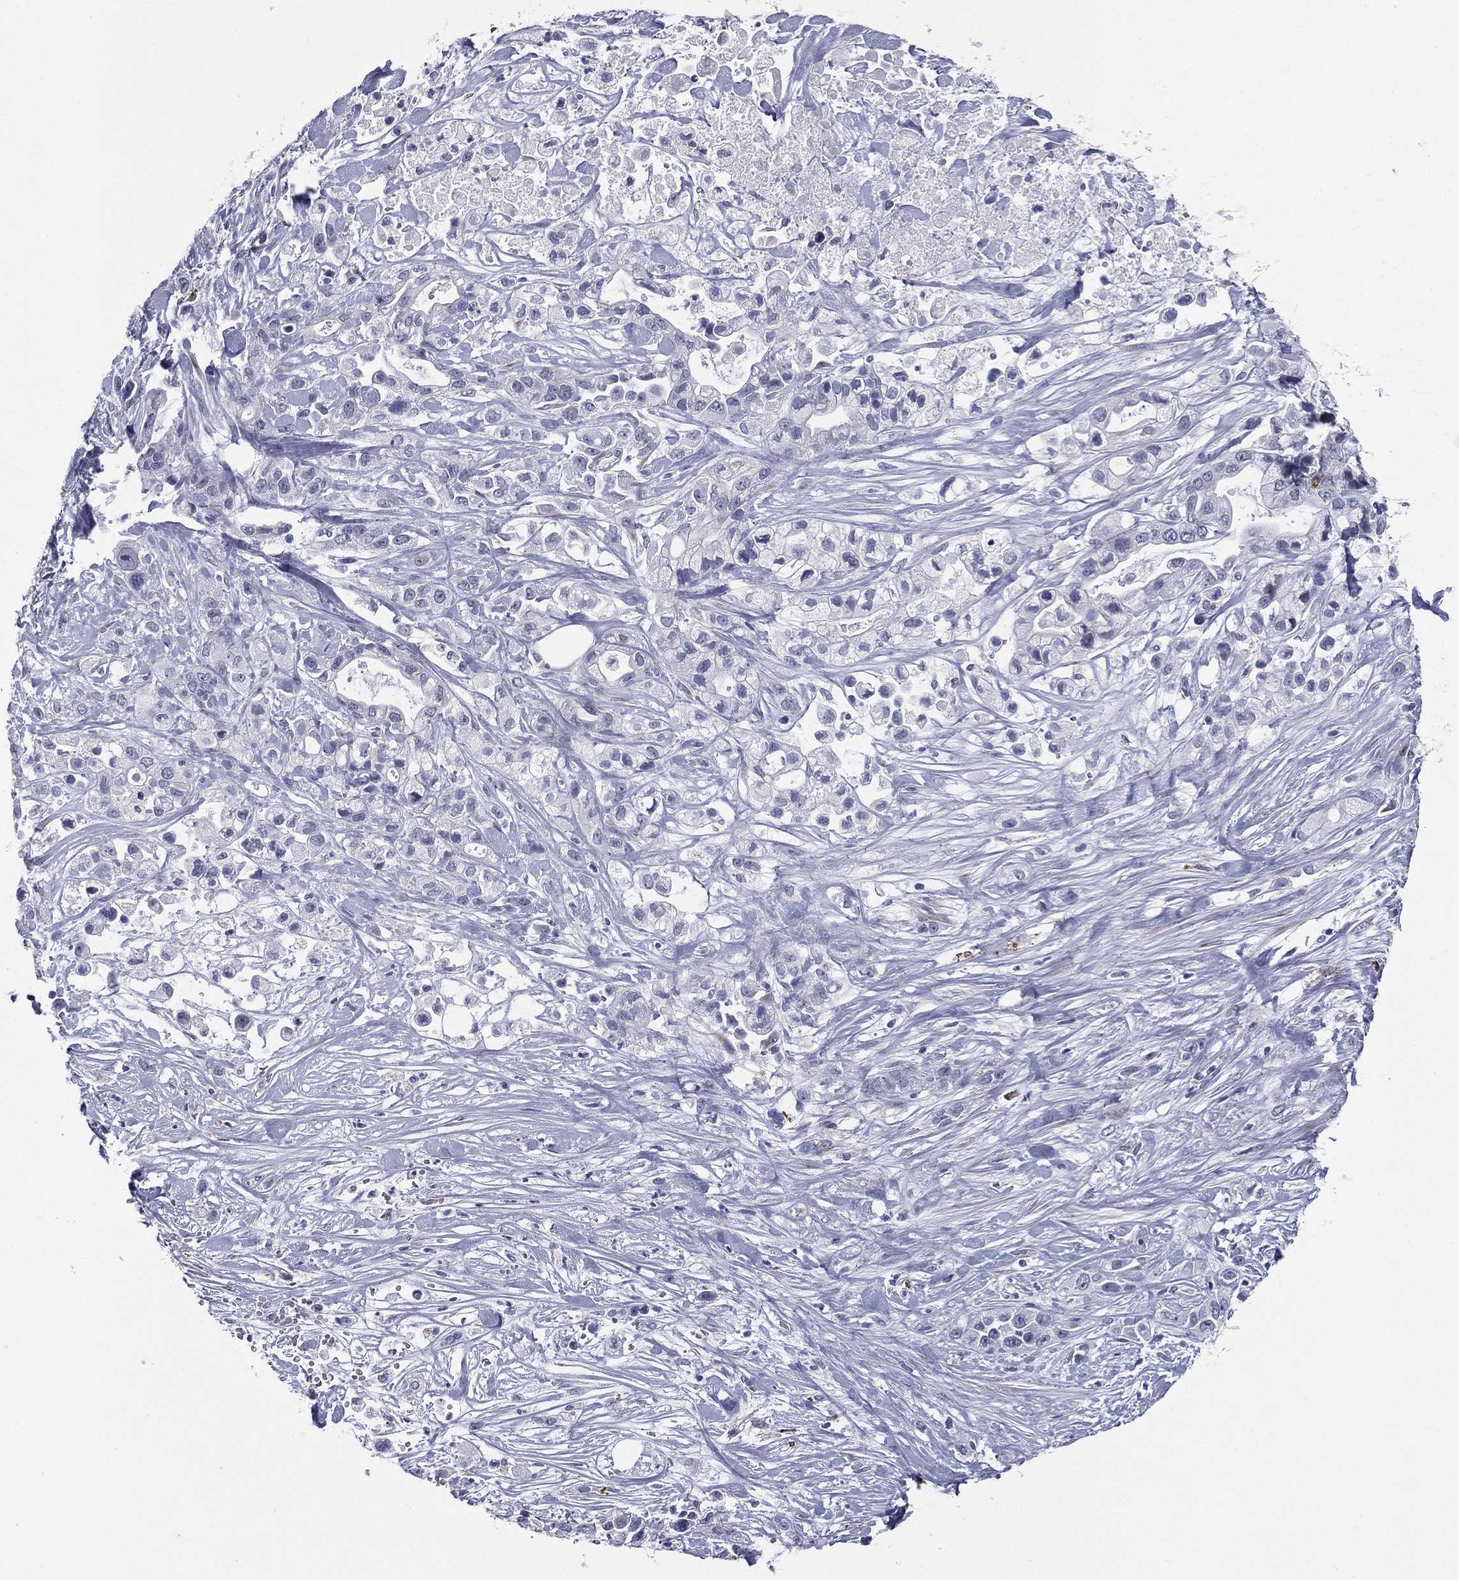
{"staining": {"intensity": "negative", "quantity": "none", "location": "none"}, "tissue": "pancreatic cancer", "cell_type": "Tumor cells", "image_type": "cancer", "snomed": [{"axis": "morphology", "description": "Adenocarcinoma, NOS"}, {"axis": "topography", "description": "Pancreas"}], "caption": "High magnification brightfield microscopy of pancreatic adenocarcinoma stained with DAB (3,3'-diaminobenzidine) (brown) and counterstained with hematoxylin (blue): tumor cells show no significant expression.", "gene": "HLA-DOA", "patient": {"sex": "male", "age": 44}}